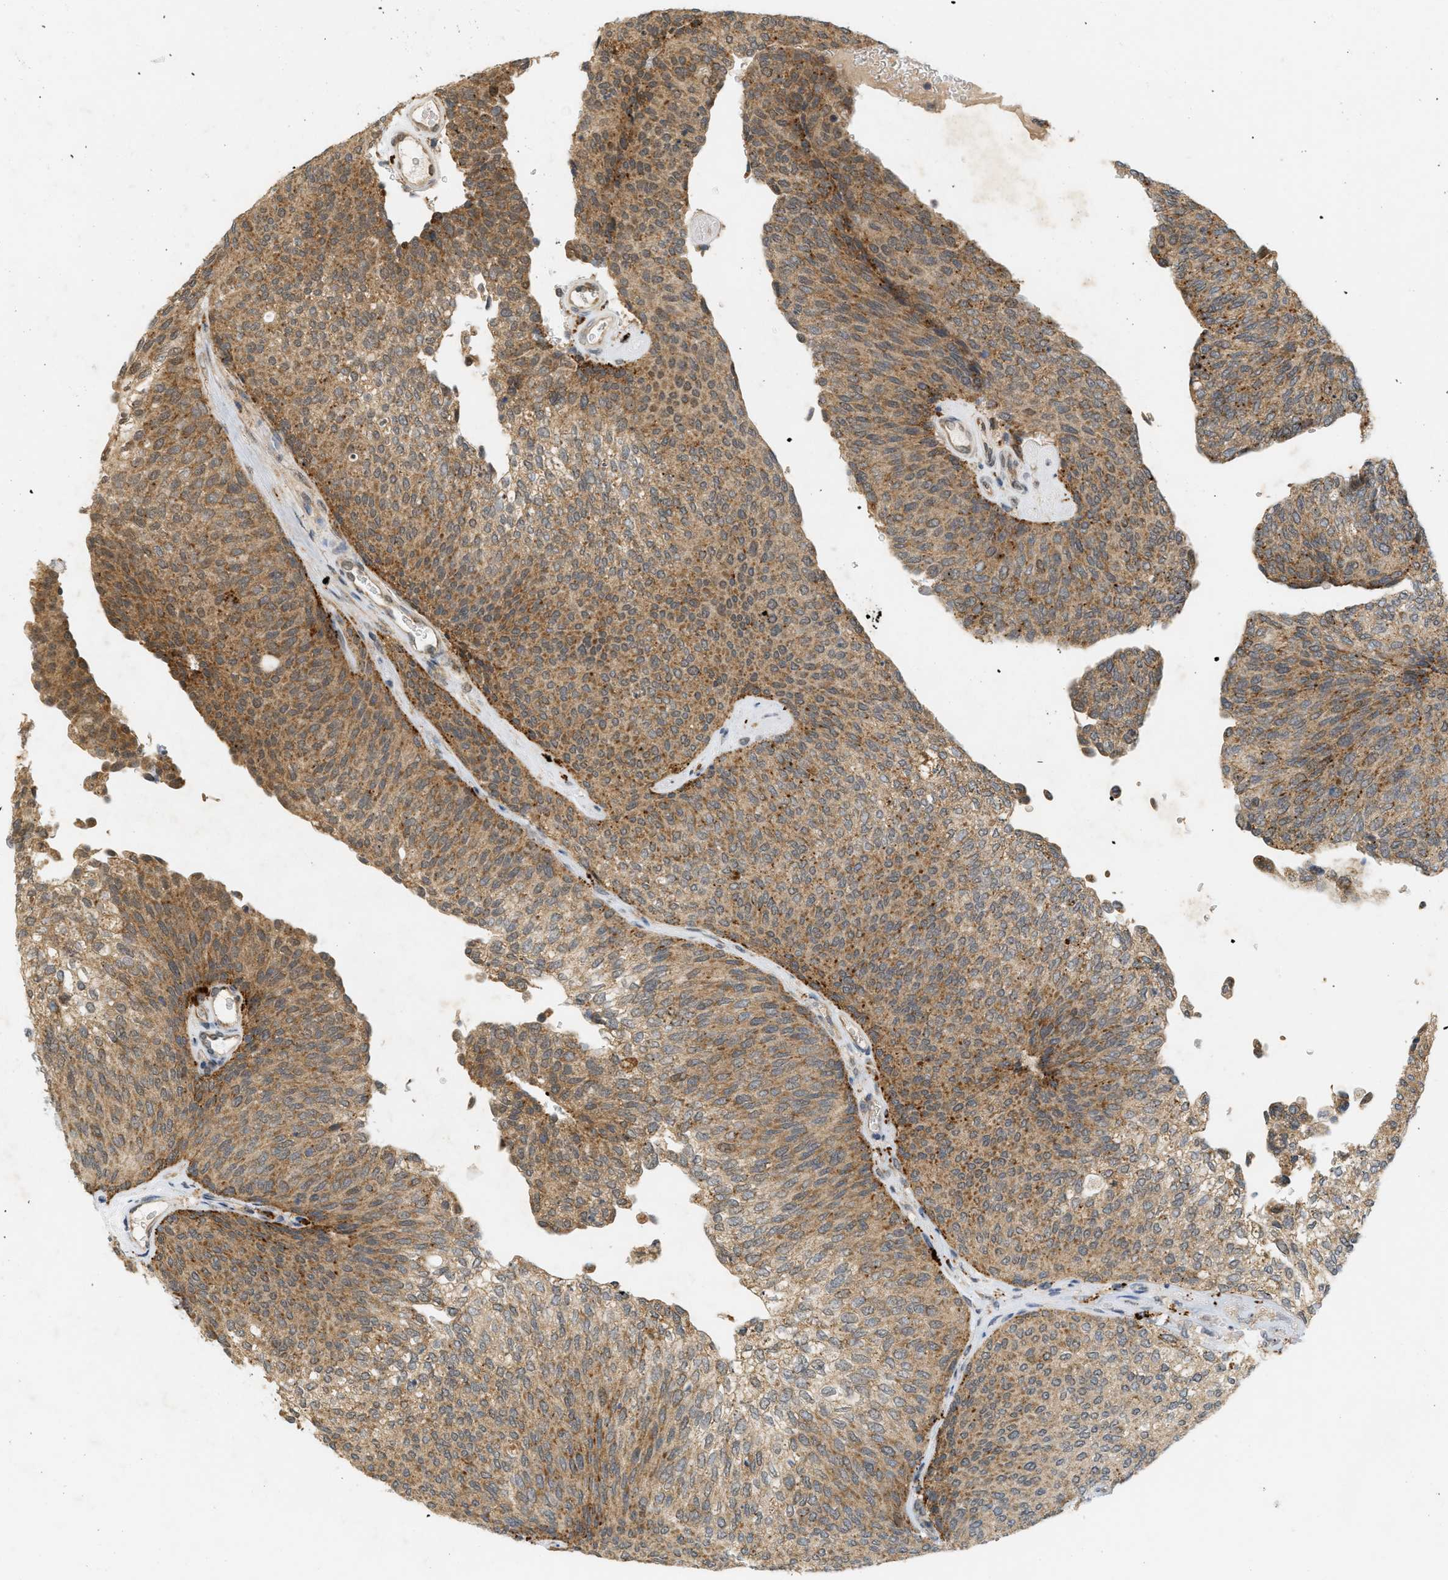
{"staining": {"intensity": "moderate", "quantity": ">75%", "location": "cytoplasmic/membranous"}, "tissue": "urothelial cancer", "cell_type": "Tumor cells", "image_type": "cancer", "snomed": [{"axis": "morphology", "description": "Urothelial carcinoma, Low grade"}, {"axis": "topography", "description": "Urinary bladder"}], "caption": "This image displays immunohistochemistry (IHC) staining of urothelial carcinoma (low-grade), with medium moderate cytoplasmic/membranous positivity in about >75% of tumor cells.", "gene": "PRKD1", "patient": {"sex": "female", "age": 79}}